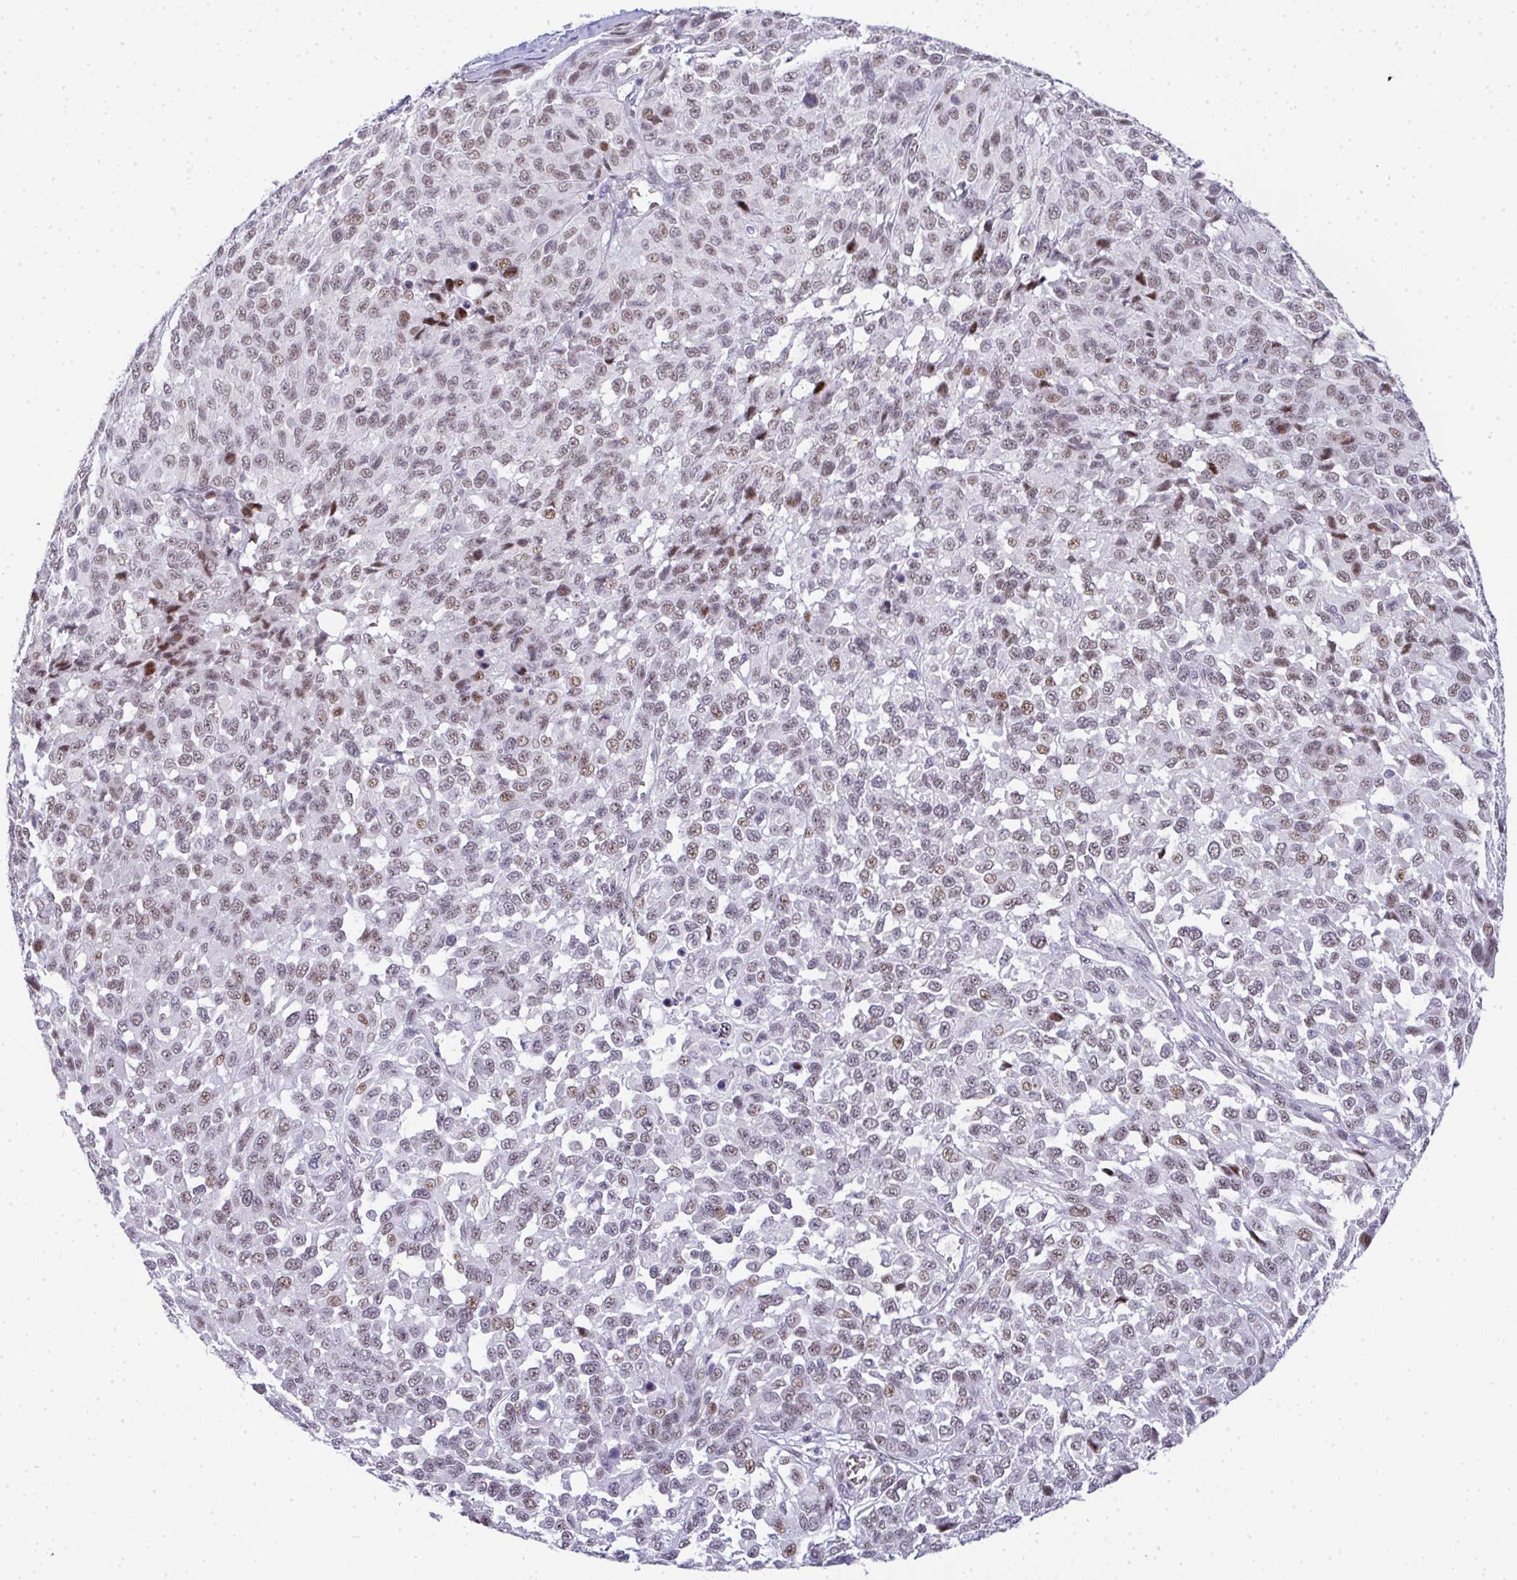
{"staining": {"intensity": "moderate", "quantity": "25%-75%", "location": "nuclear"}, "tissue": "melanoma", "cell_type": "Tumor cells", "image_type": "cancer", "snomed": [{"axis": "morphology", "description": "Malignant melanoma, NOS"}, {"axis": "topography", "description": "Skin"}], "caption": "A brown stain labels moderate nuclear positivity of a protein in malignant melanoma tumor cells.", "gene": "TNMD", "patient": {"sex": "male", "age": 62}}